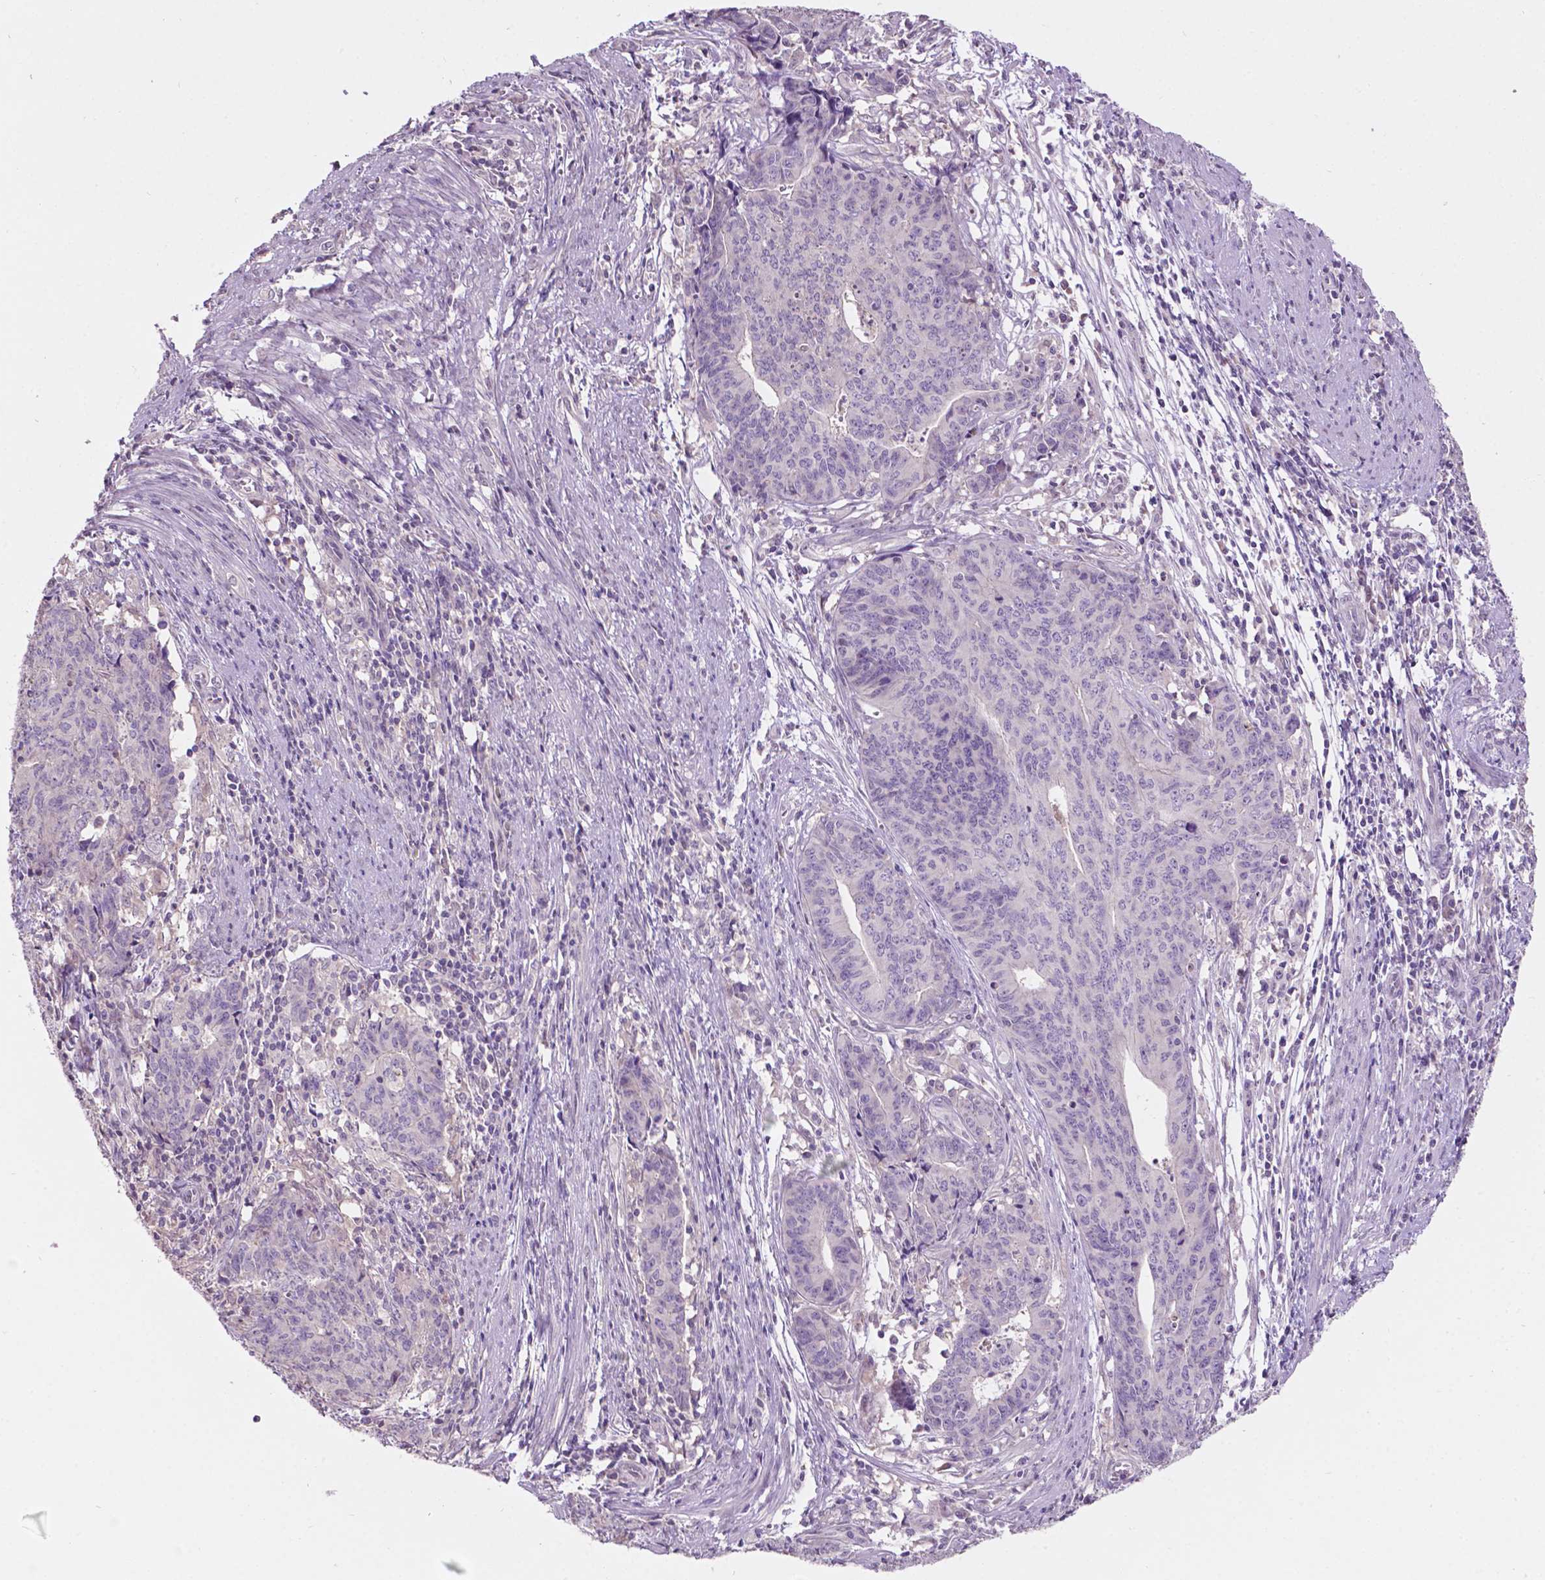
{"staining": {"intensity": "negative", "quantity": "none", "location": "none"}, "tissue": "endometrial cancer", "cell_type": "Tumor cells", "image_type": "cancer", "snomed": [{"axis": "morphology", "description": "Adenocarcinoma, NOS"}, {"axis": "topography", "description": "Endometrium"}], "caption": "The histopathology image exhibits no staining of tumor cells in endometrial adenocarcinoma. The staining was performed using DAB (3,3'-diaminobenzidine) to visualize the protein expression in brown, while the nuclei were stained in blue with hematoxylin (Magnification: 20x).", "gene": "TM6SF2", "patient": {"sex": "female", "age": 59}}